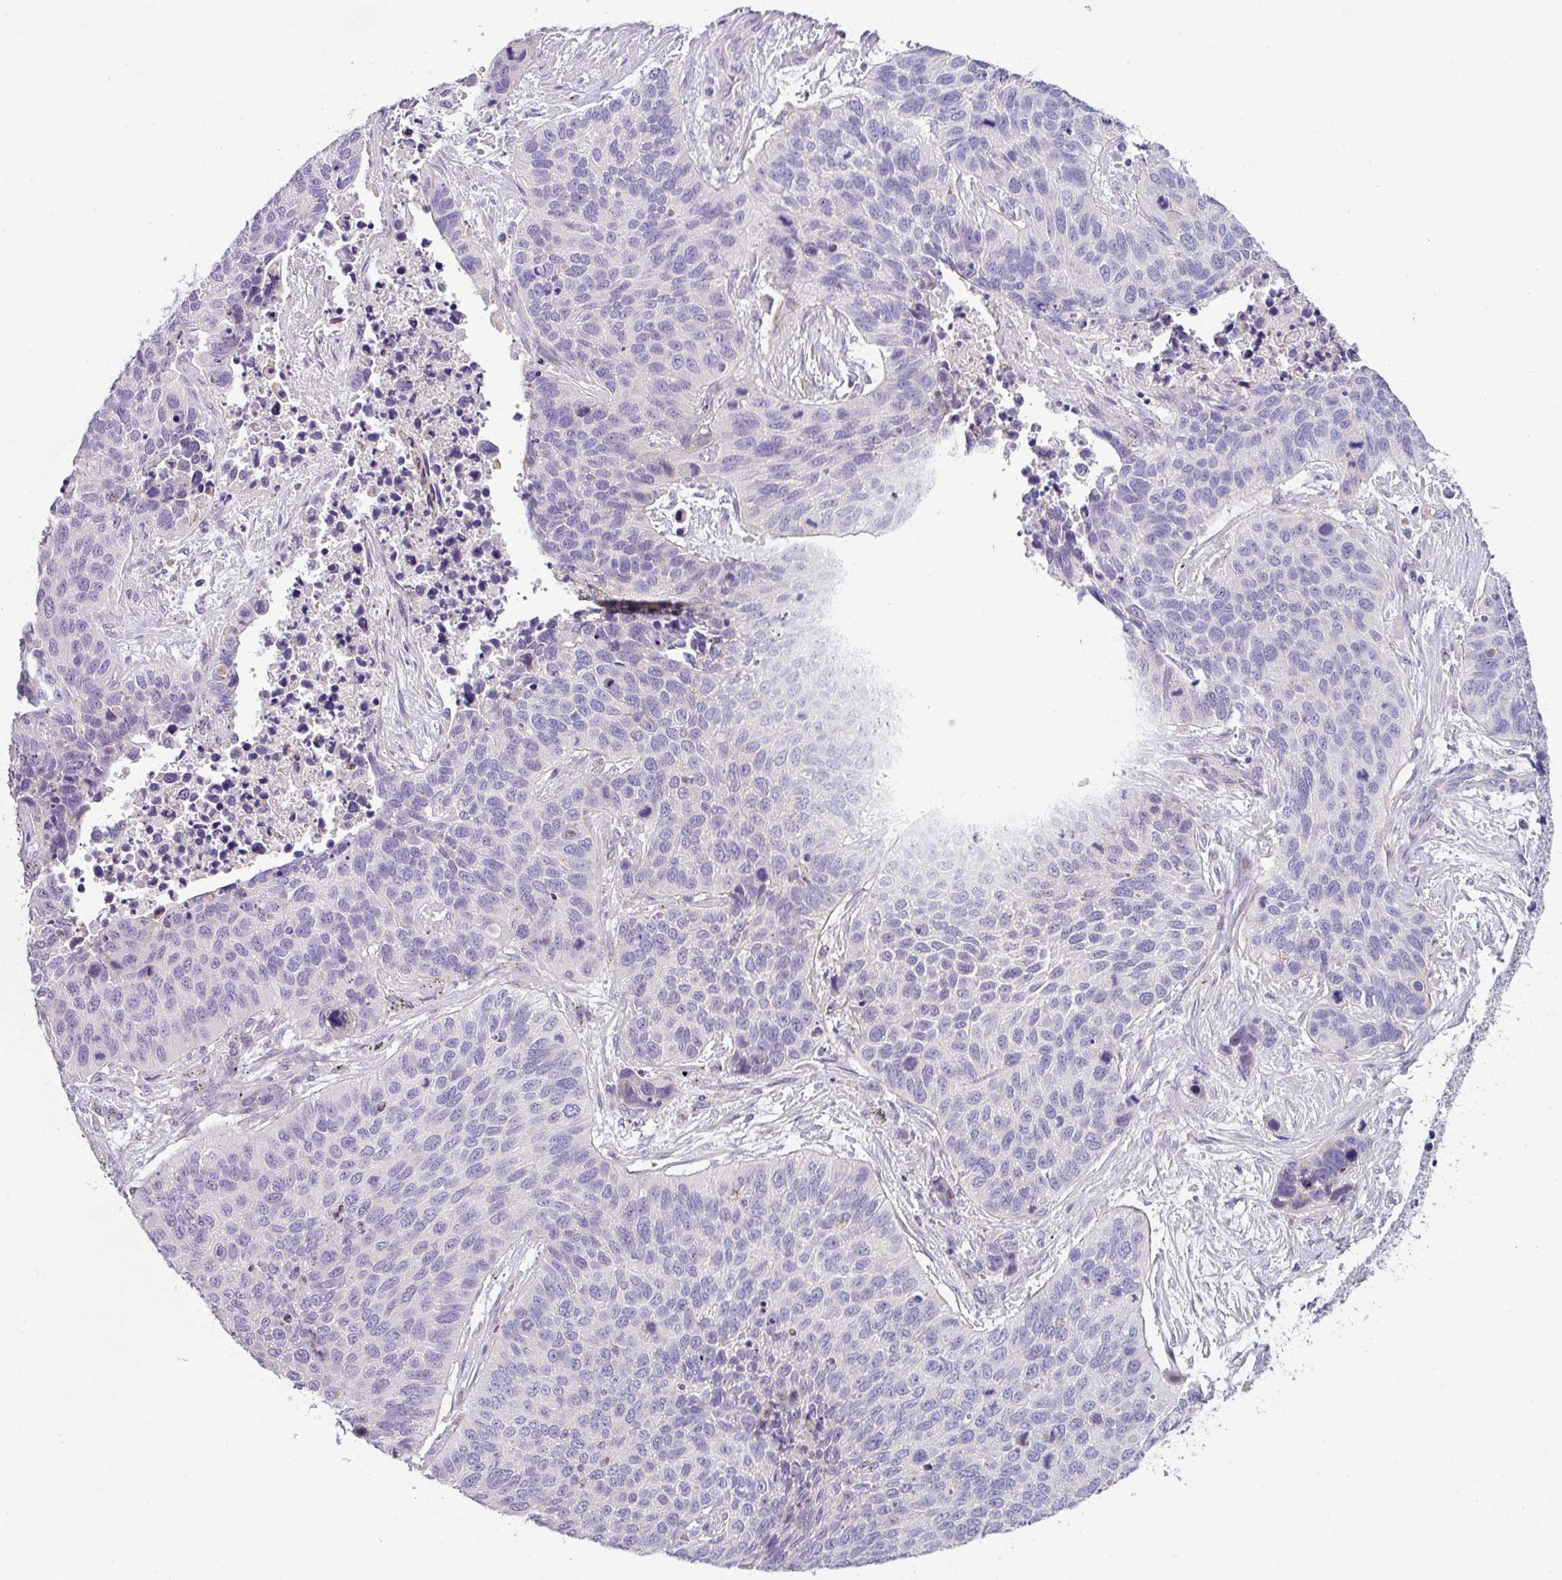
{"staining": {"intensity": "negative", "quantity": "none", "location": "none"}, "tissue": "lung cancer", "cell_type": "Tumor cells", "image_type": "cancer", "snomed": [{"axis": "morphology", "description": "Squamous cell carcinoma, NOS"}, {"axis": "topography", "description": "Lung"}], "caption": "There is no significant positivity in tumor cells of squamous cell carcinoma (lung).", "gene": "RGS16", "patient": {"sex": "male", "age": 62}}